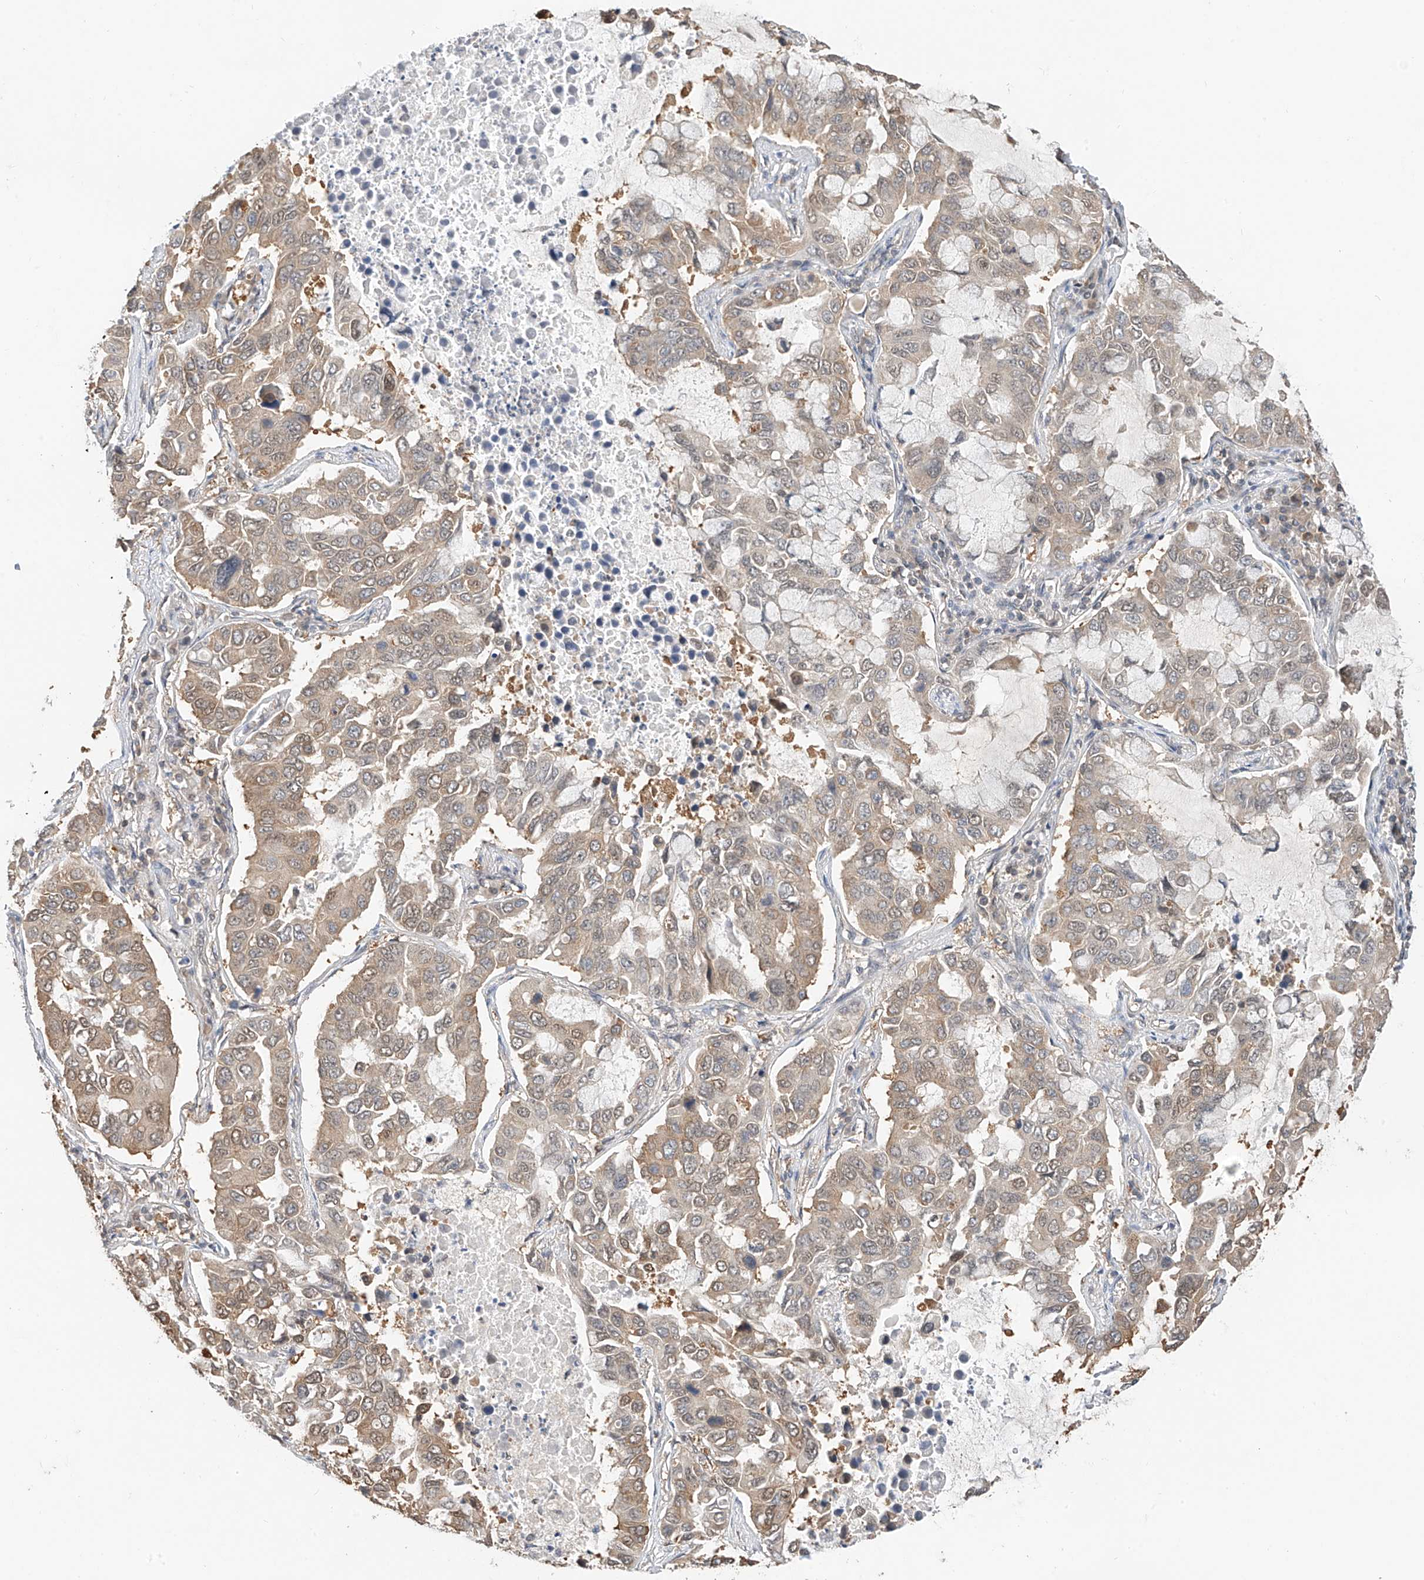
{"staining": {"intensity": "moderate", "quantity": ">75%", "location": "cytoplasmic/membranous"}, "tissue": "lung cancer", "cell_type": "Tumor cells", "image_type": "cancer", "snomed": [{"axis": "morphology", "description": "Adenocarcinoma, NOS"}, {"axis": "topography", "description": "Lung"}], "caption": "Brown immunohistochemical staining in adenocarcinoma (lung) demonstrates moderate cytoplasmic/membranous positivity in approximately >75% of tumor cells.", "gene": "PPA2", "patient": {"sex": "male", "age": 64}}